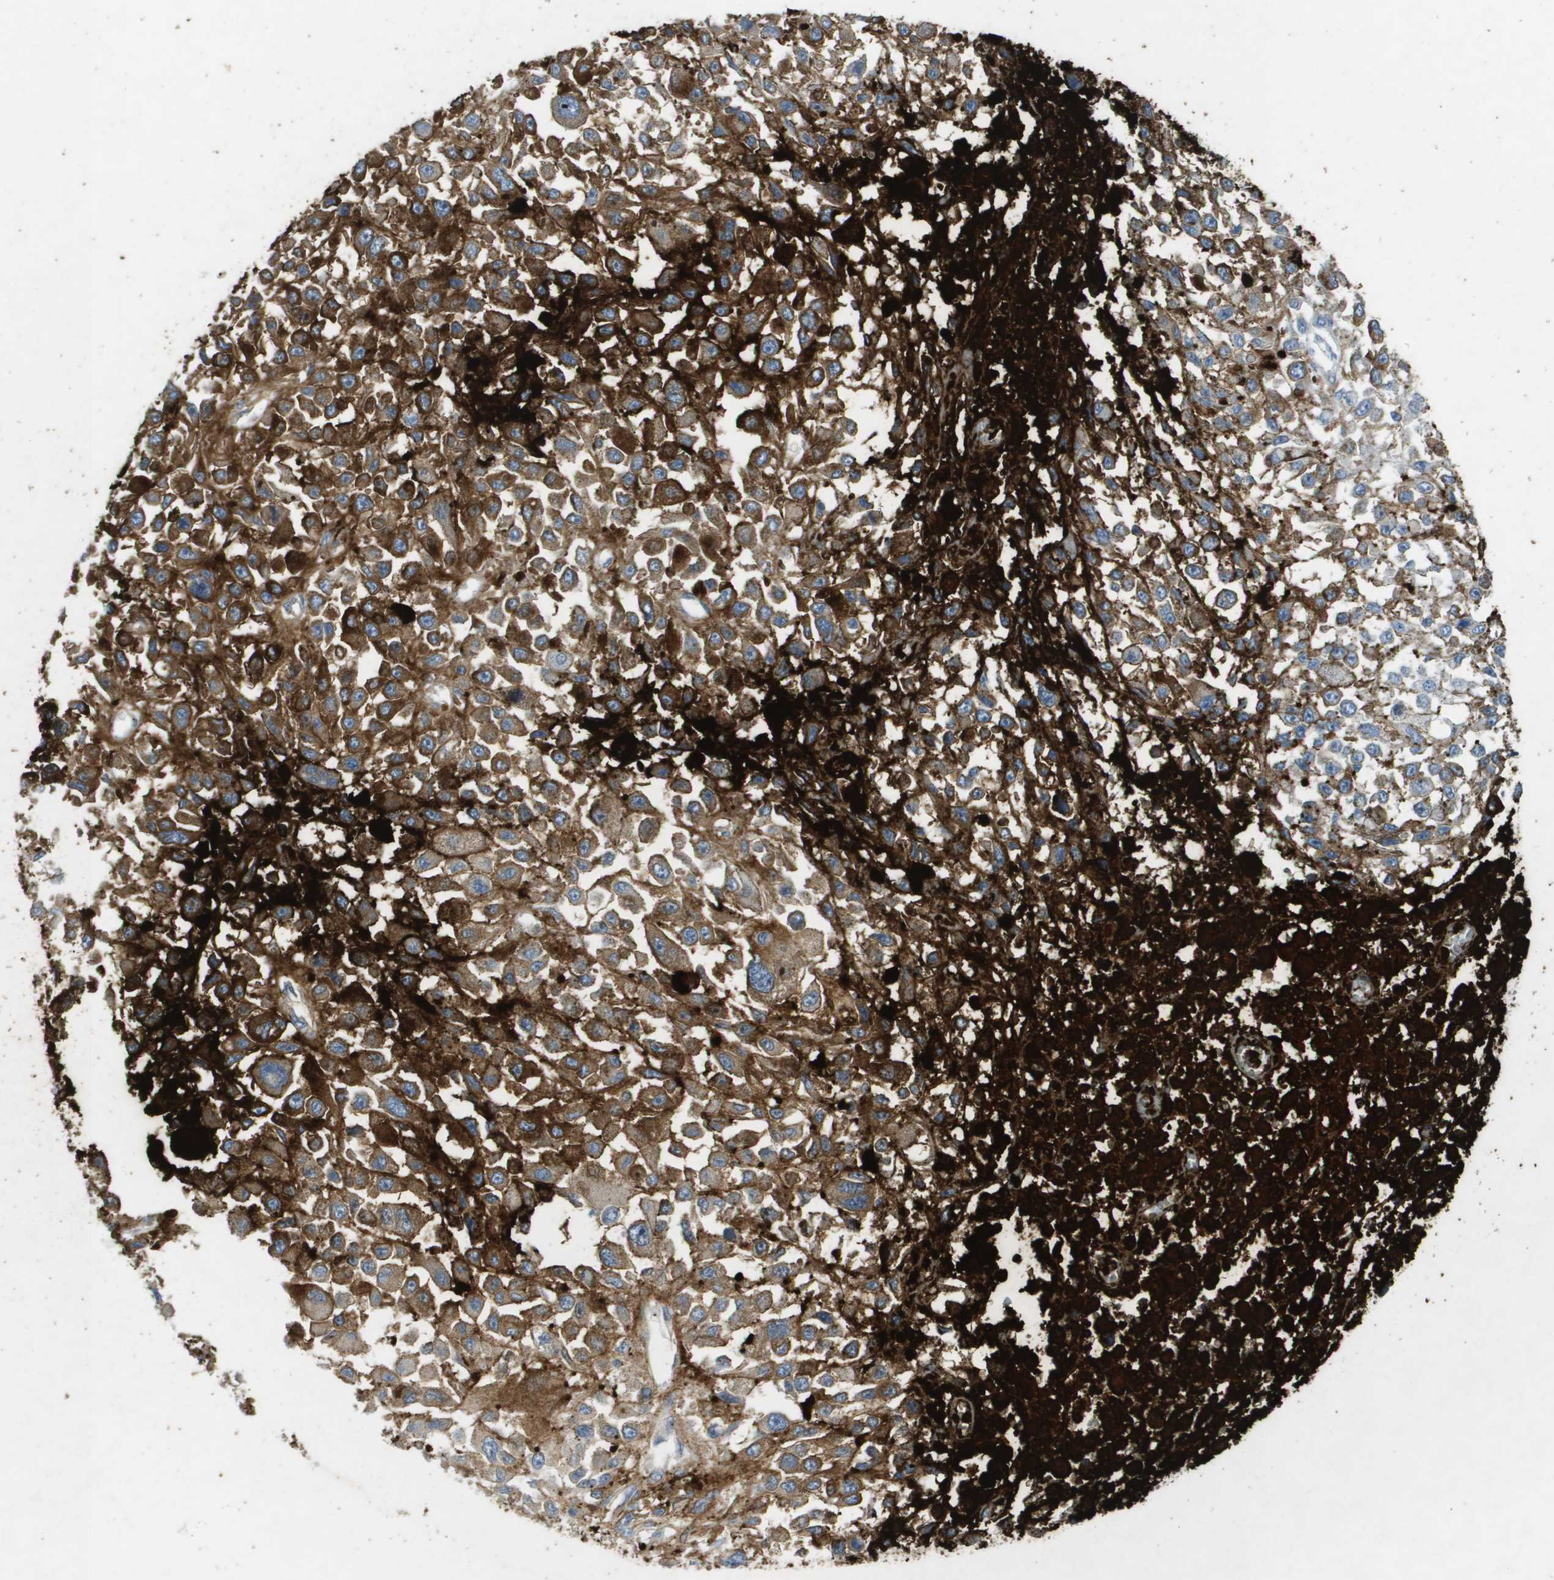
{"staining": {"intensity": "moderate", "quantity": ">75%", "location": "cytoplasmic/membranous"}, "tissue": "melanoma", "cell_type": "Tumor cells", "image_type": "cancer", "snomed": [{"axis": "morphology", "description": "Malignant melanoma, Metastatic site"}, {"axis": "topography", "description": "Lymph node"}], "caption": "The micrograph displays a brown stain indicating the presence of a protein in the cytoplasmic/membranous of tumor cells in melanoma.", "gene": "VTN", "patient": {"sex": "male", "age": 59}}